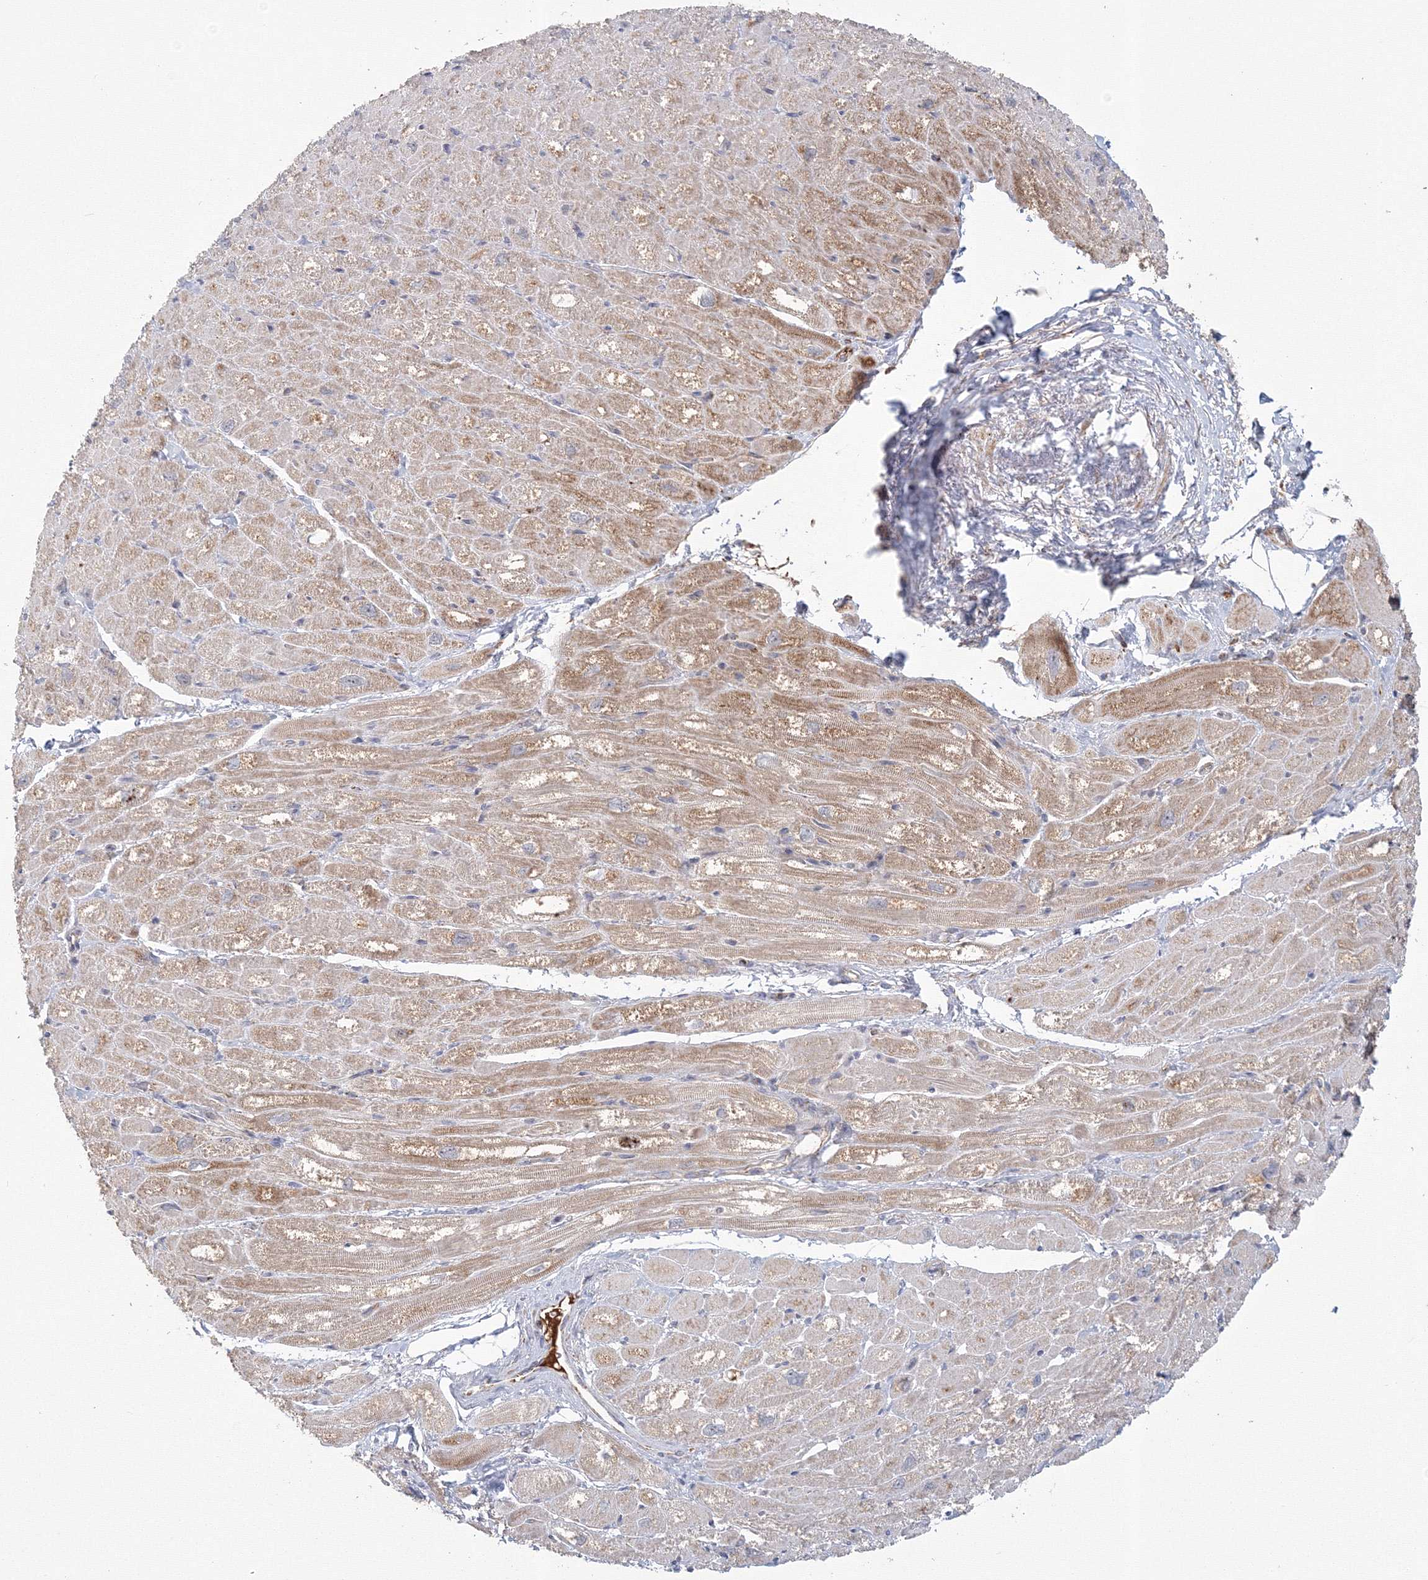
{"staining": {"intensity": "moderate", "quantity": "25%-75%", "location": "cytoplasmic/membranous"}, "tissue": "heart muscle", "cell_type": "Cardiomyocytes", "image_type": "normal", "snomed": [{"axis": "morphology", "description": "Normal tissue, NOS"}, {"axis": "topography", "description": "Heart"}], "caption": "Cardiomyocytes reveal medium levels of moderate cytoplasmic/membranous positivity in about 25%-75% of cells in benign human heart muscle.", "gene": "GRPEL1", "patient": {"sex": "male", "age": 50}}